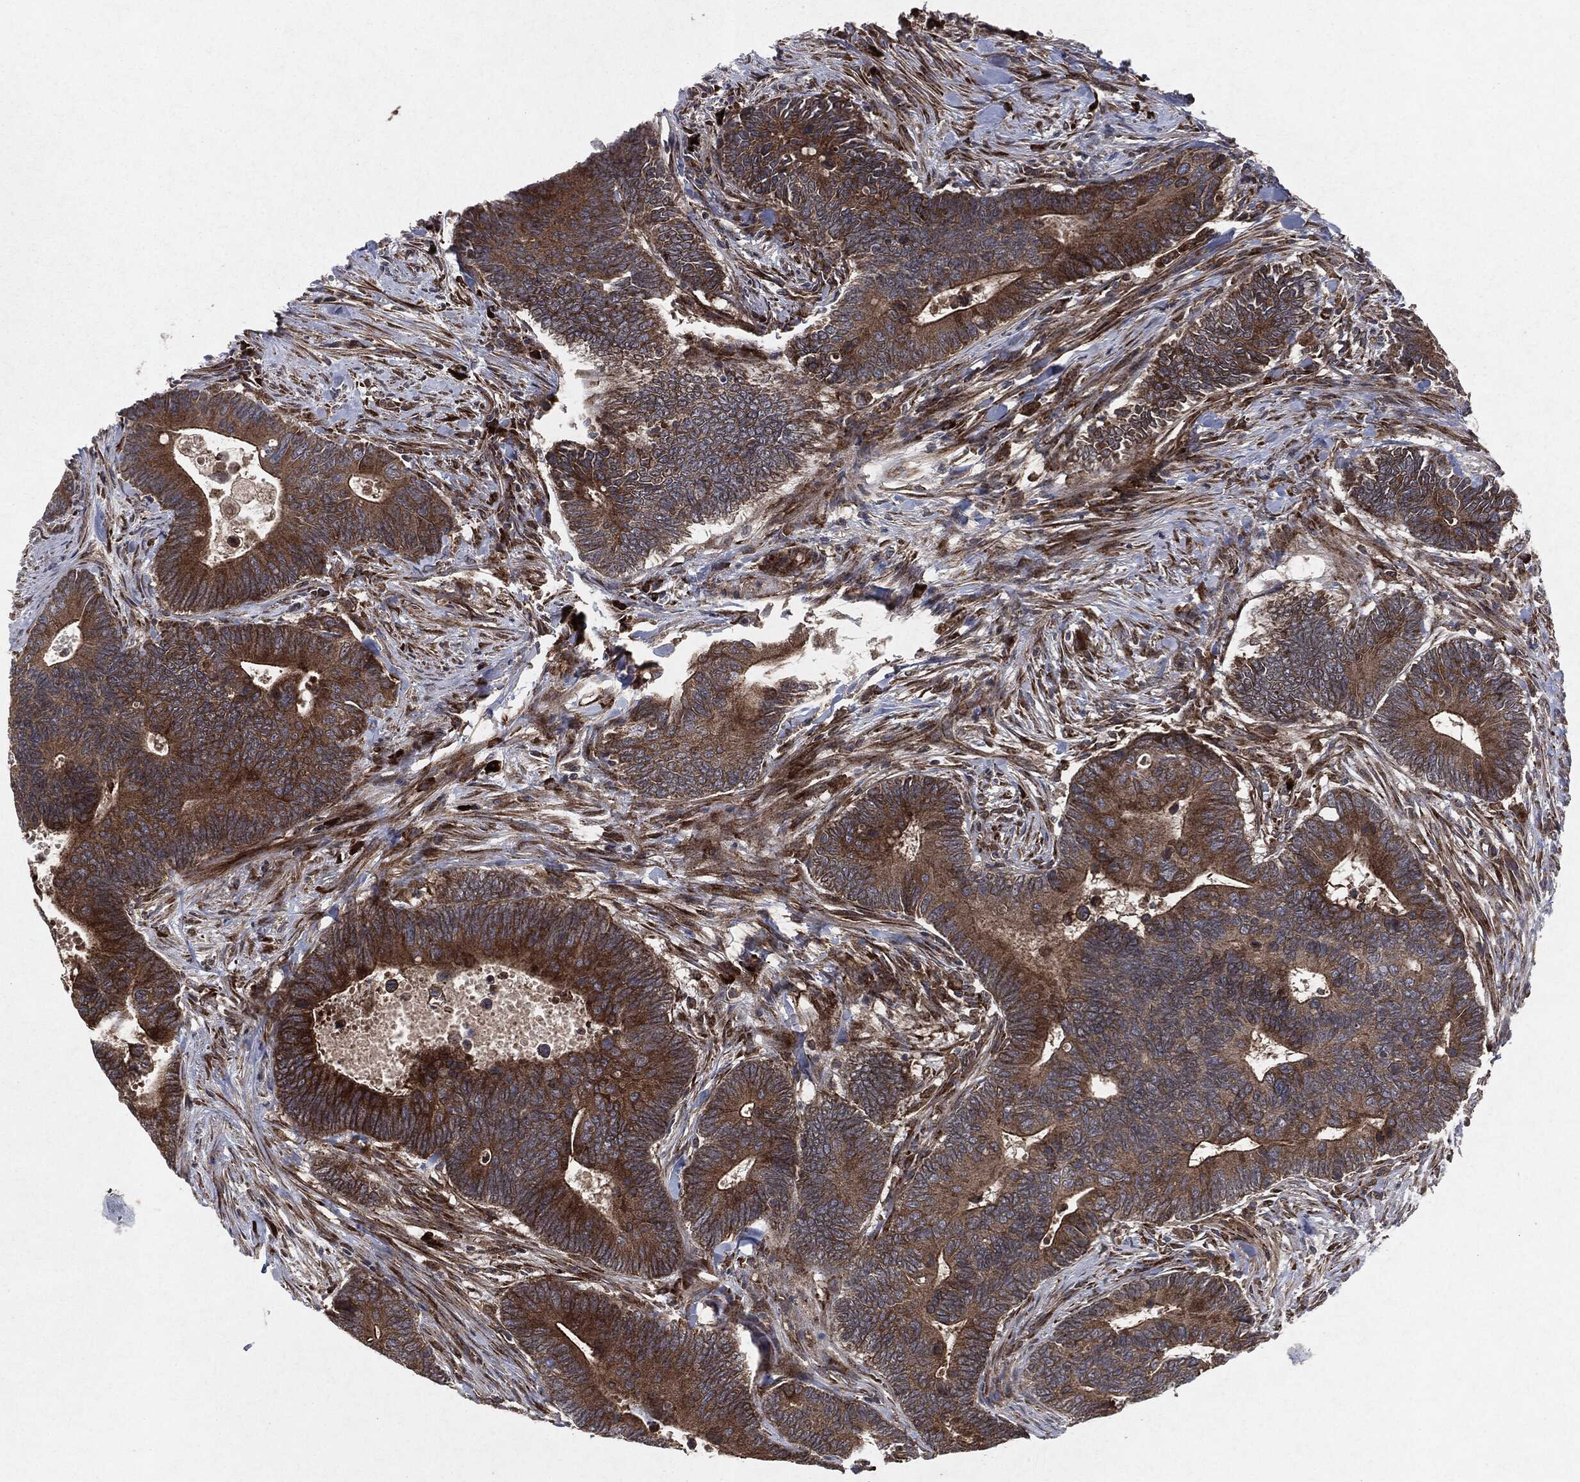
{"staining": {"intensity": "strong", "quantity": ">75%", "location": "cytoplasmic/membranous"}, "tissue": "colorectal cancer", "cell_type": "Tumor cells", "image_type": "cancer", "snomed": [{"axis": "morphology", "description": "Adenocarcinoma, NOS"}, {"axis": "topography", "description": "Colon"}], "caption": "Colorectal cancer tissue exhibits strong cytoplasmic/membranous positivity in approximately >75% of tumor cells, visualized by immunohistochemistry. (brown staining indicates protein expression, while blue staining denotes nuclei).", "gene": "RAF1", "patient": {"sex": "male", "age": 75}}